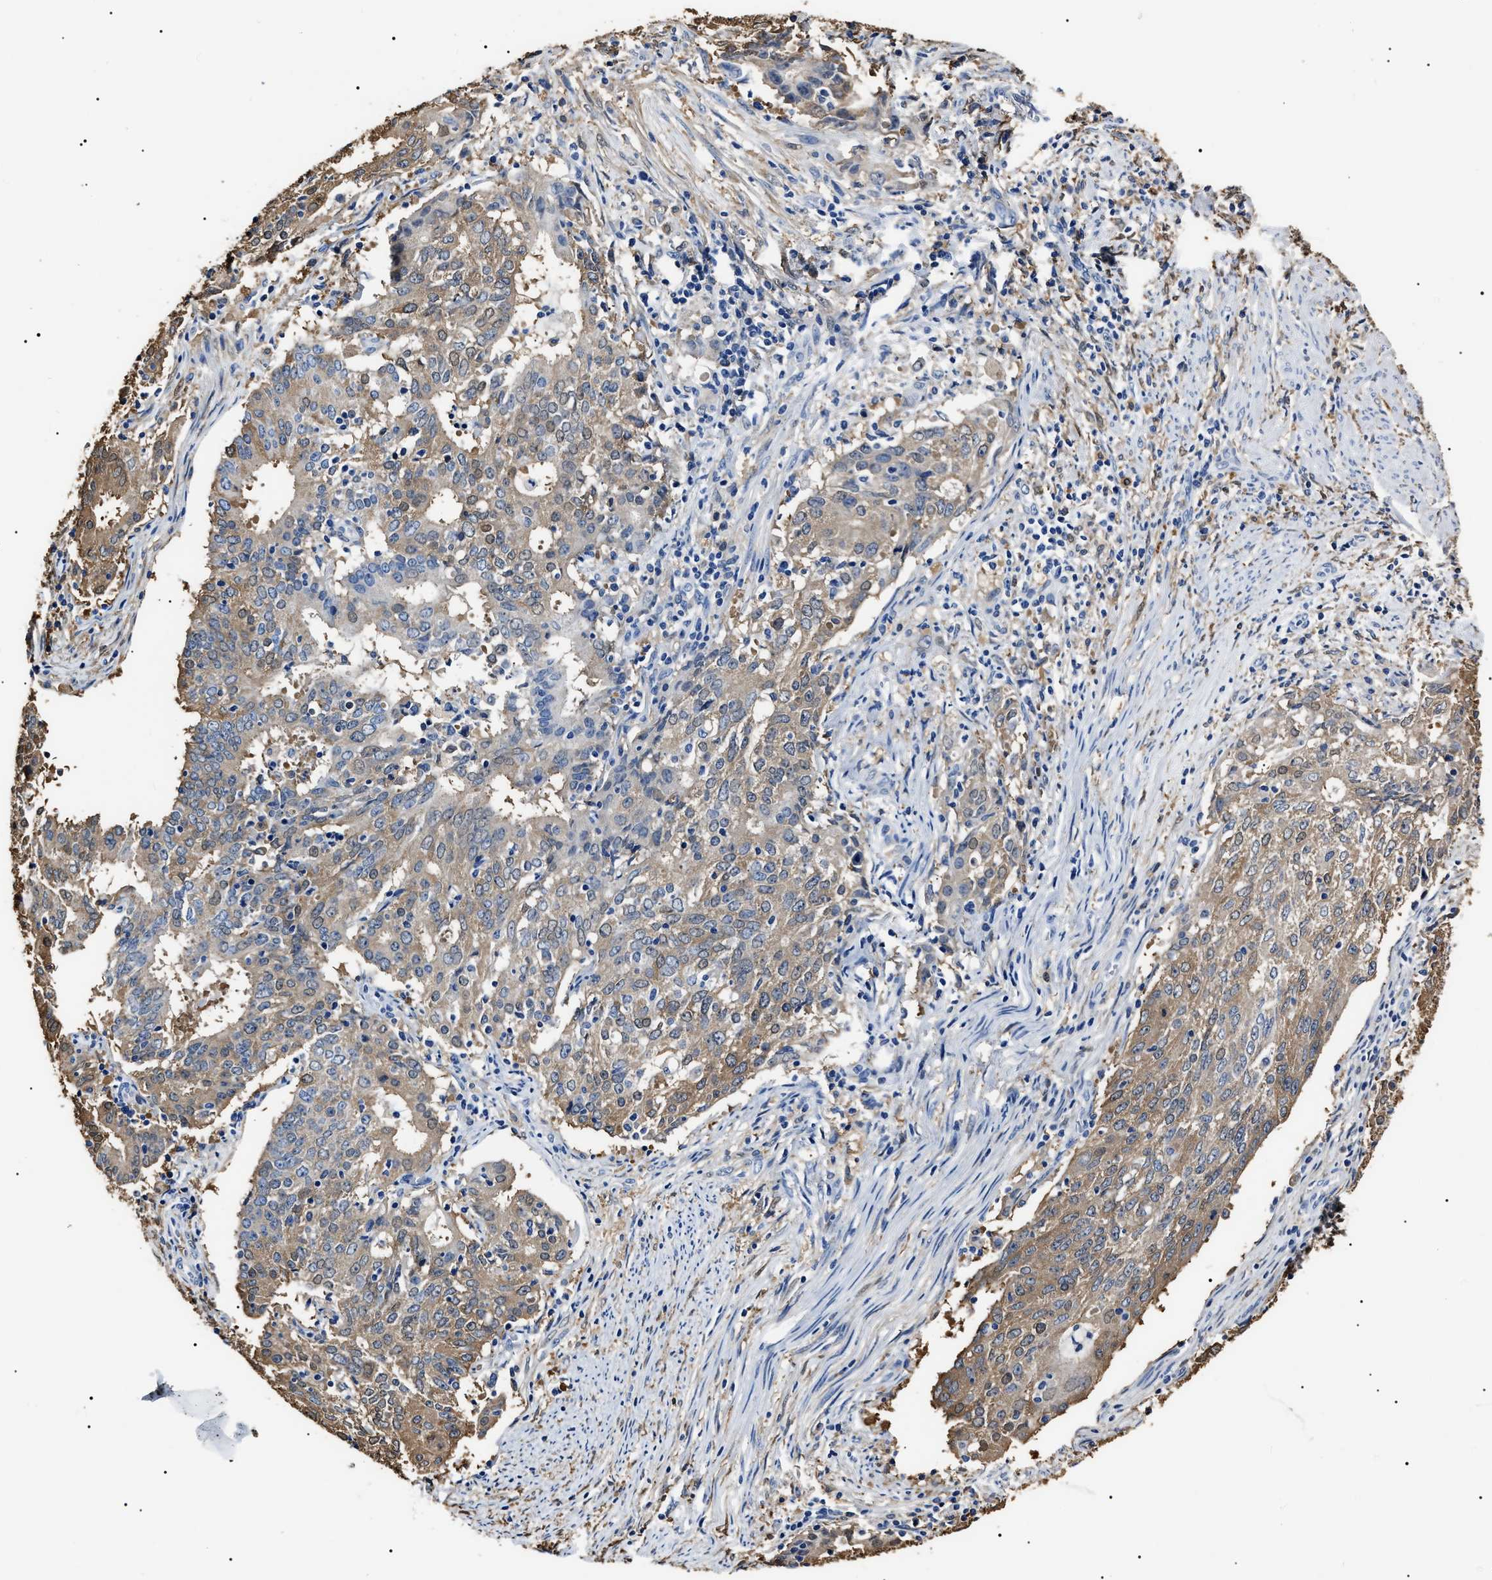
{"staining": {"intensity": "moderate", "quantity": "25%-75%", "location": "cytoplasmic/membranous"}, "tissue": "cervical cancer", "cell_type": "Tumor cells", "image_type": "cancer", "snomed": [{"axis": "morphology", "description": "Adenocarcinoma, NOS"}, {"axis": "topography", "description": "Cervix"}], "caption": "A brown stain highlights moderate cytoplasmic/membranous positivity of a protein in adenocarcinoma (cervical) tumor cells.", "gene": "ALDH1A1", "patient": {"sex": "female", "age": 44}}